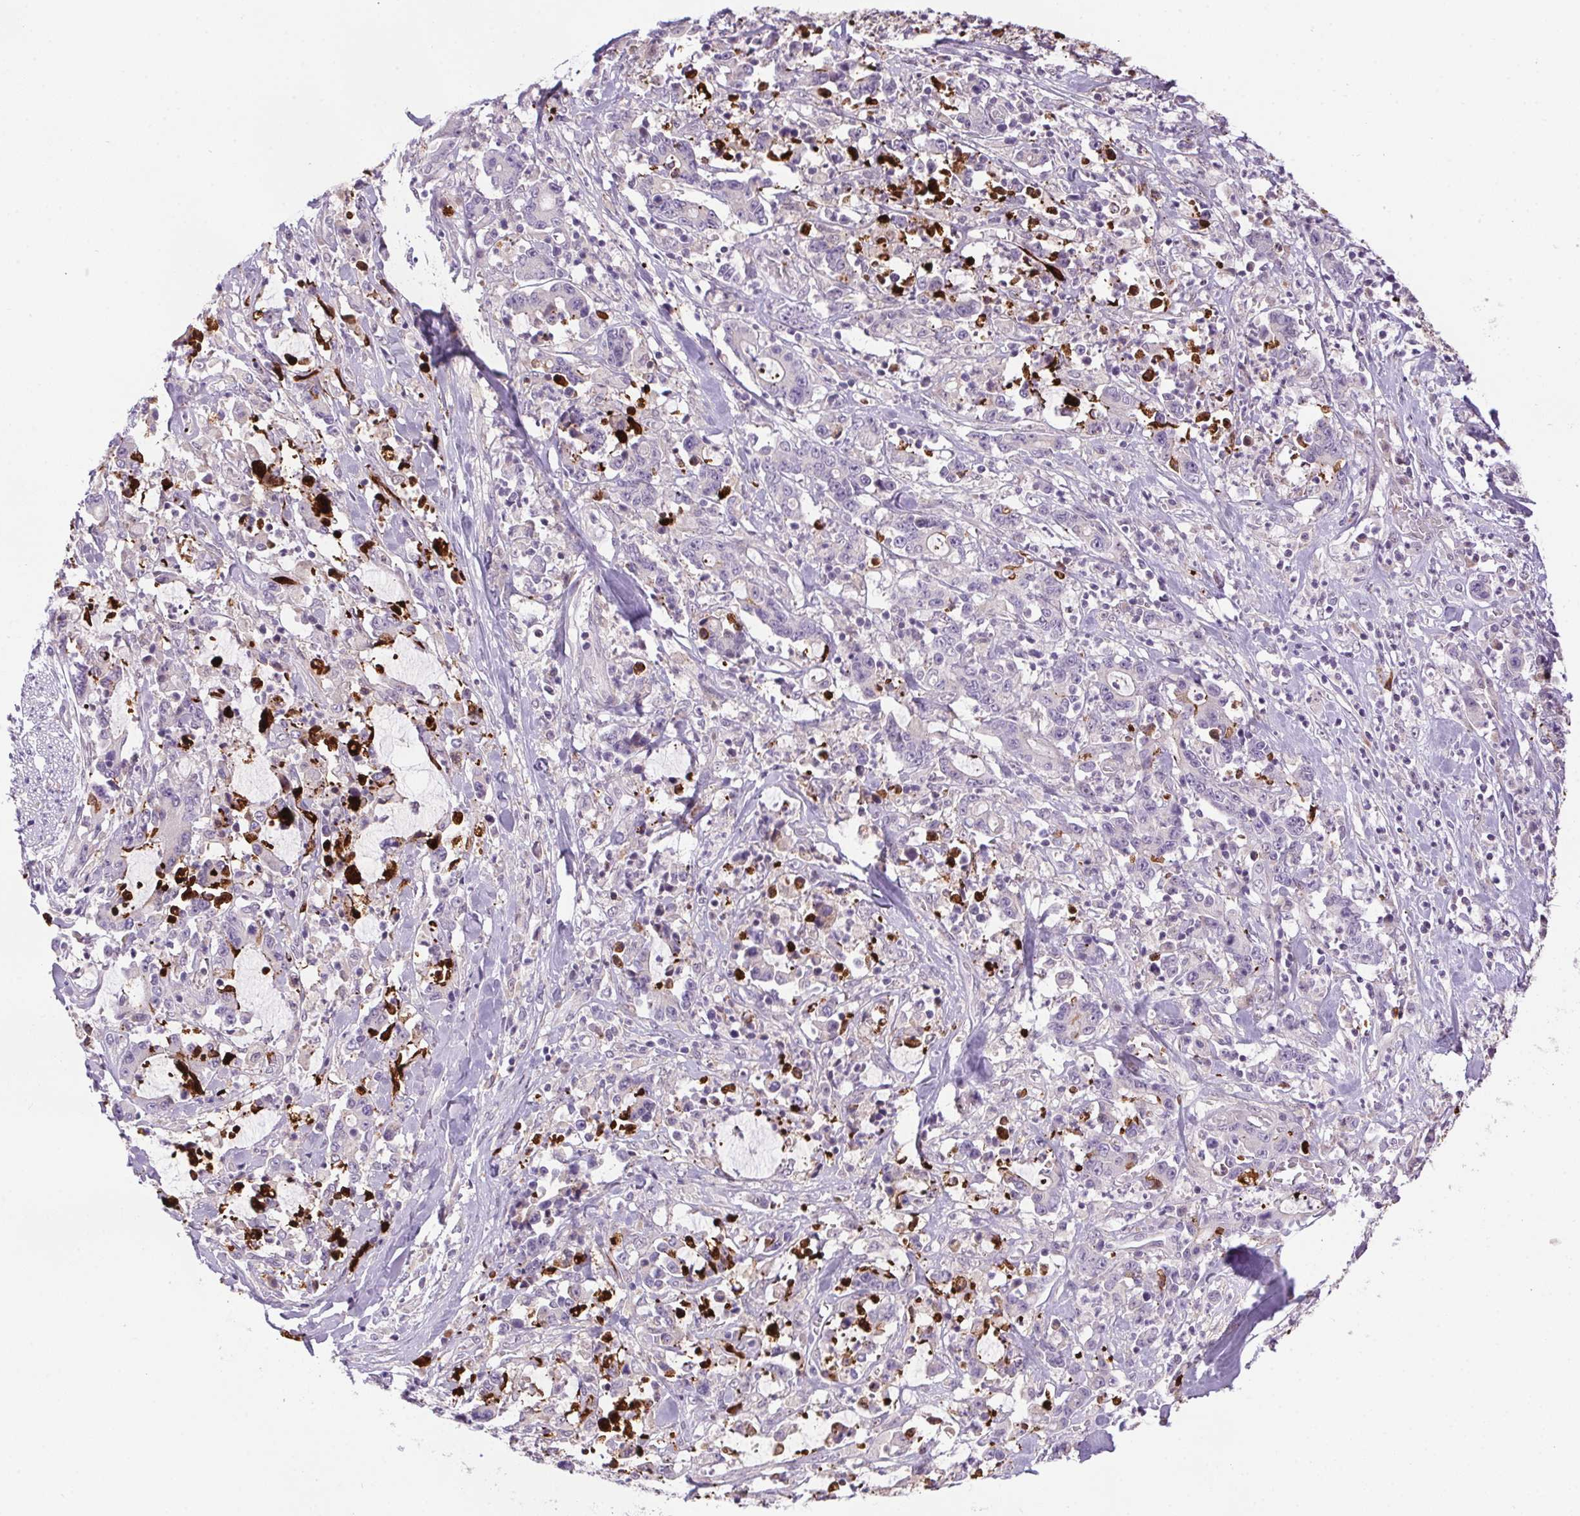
{"staining": {"intensity": "negative", "quantity": "none", "location": "none"}, "tissue": "stomach cancer", "cell_type": "Tumor cells", "image_type": "cancer", "snomed": [{"axis": "morphology", "description": "Adenocarcinoma, NOS"}, {"axis": "topography", "description": "Stomach, upper"}], "caption": "Tumor cells show no significant protein staining in stomach cancer (adenocarcinoma).", "gene": "LRRTM1", "patient": {"sex": "male", "age": 68}}